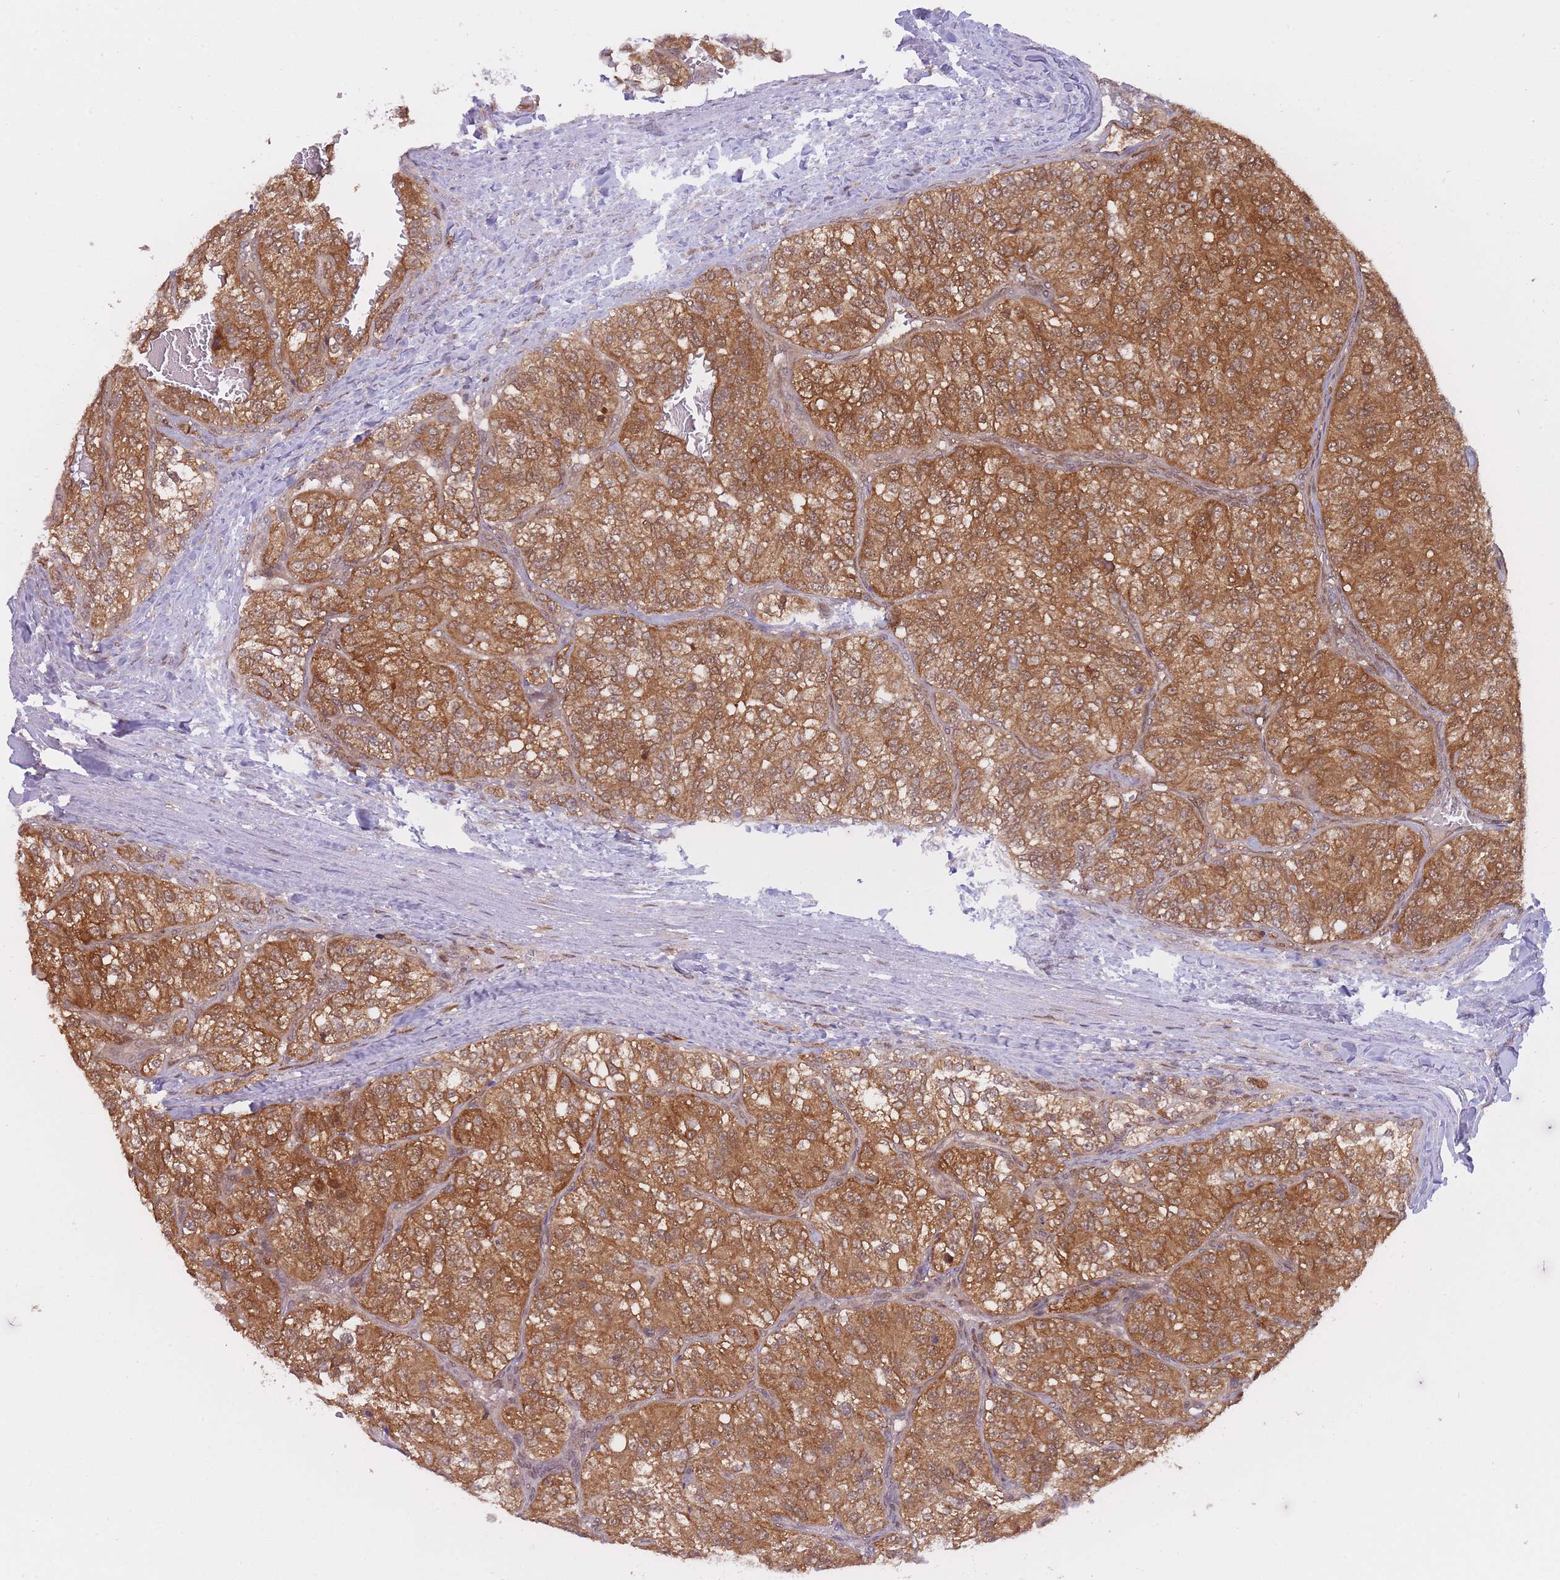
{"staining": {"intensity": "moderate", "quantity": ">75%", "location": "cytoplasmic/membranous"}, "tissue": "renal cancer", "cell_type": "Tumor cells", "image_type": "cancer", "snomed": [{"axis": "morphology", "description": "Adenocarcinoma, NOS"}, {"axis": "topography", "description": "Kidney"}], "caption": "Protein staining of renal cancer (adenocarcinoma) tissue reveals moderate cytoplasmic/membranous staining in about >75% of tumor cells.", "gene": "NSFL1C", "patient": {"sex": "female", "age": 63}}